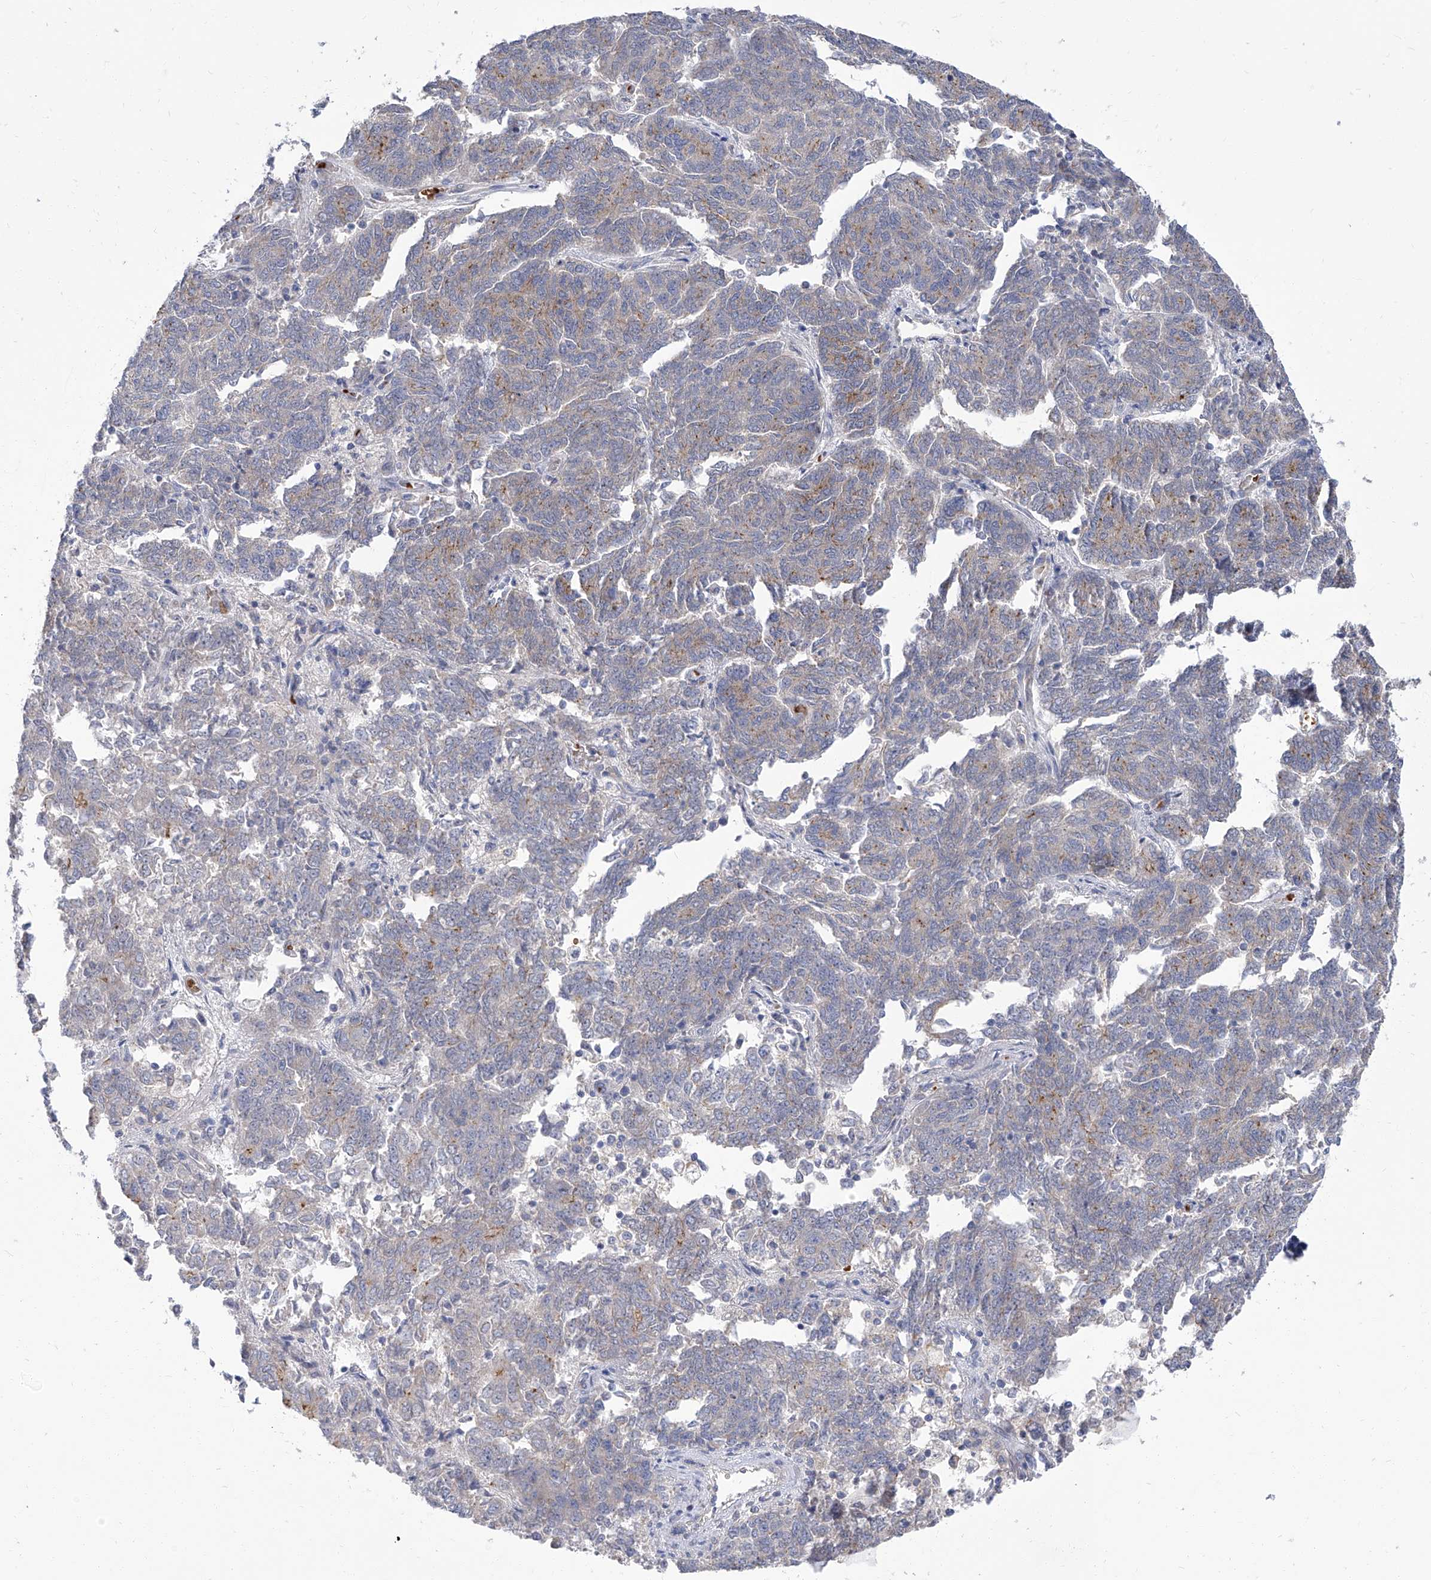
{"staining": {"intensity": "moderate", "quantity": "<25%", "location": "cytoplasmic/membranous"}, "tissue": "endometrial cancer", "cell_type": "Tumor cells", "image_type": "cancer", "snomed": [{"axis": "morphology", "description": "Adenocarcinoma, NOS"}, {"axis": "topography", "description": "Endometrium"}], "caption": "Endometrial cancer (adenocarcinoma) was stained to show a protein in brown. There is low levels of moderate cytoplasmic/membranous positivity in about <25% of tumor cells. (DAB (3,3'-diaminobenzidine) IHC, brown staining for protein, blue staining for nuclei).", "gene": "PARD3", "patient": {"sex": "female", "age": 80}}